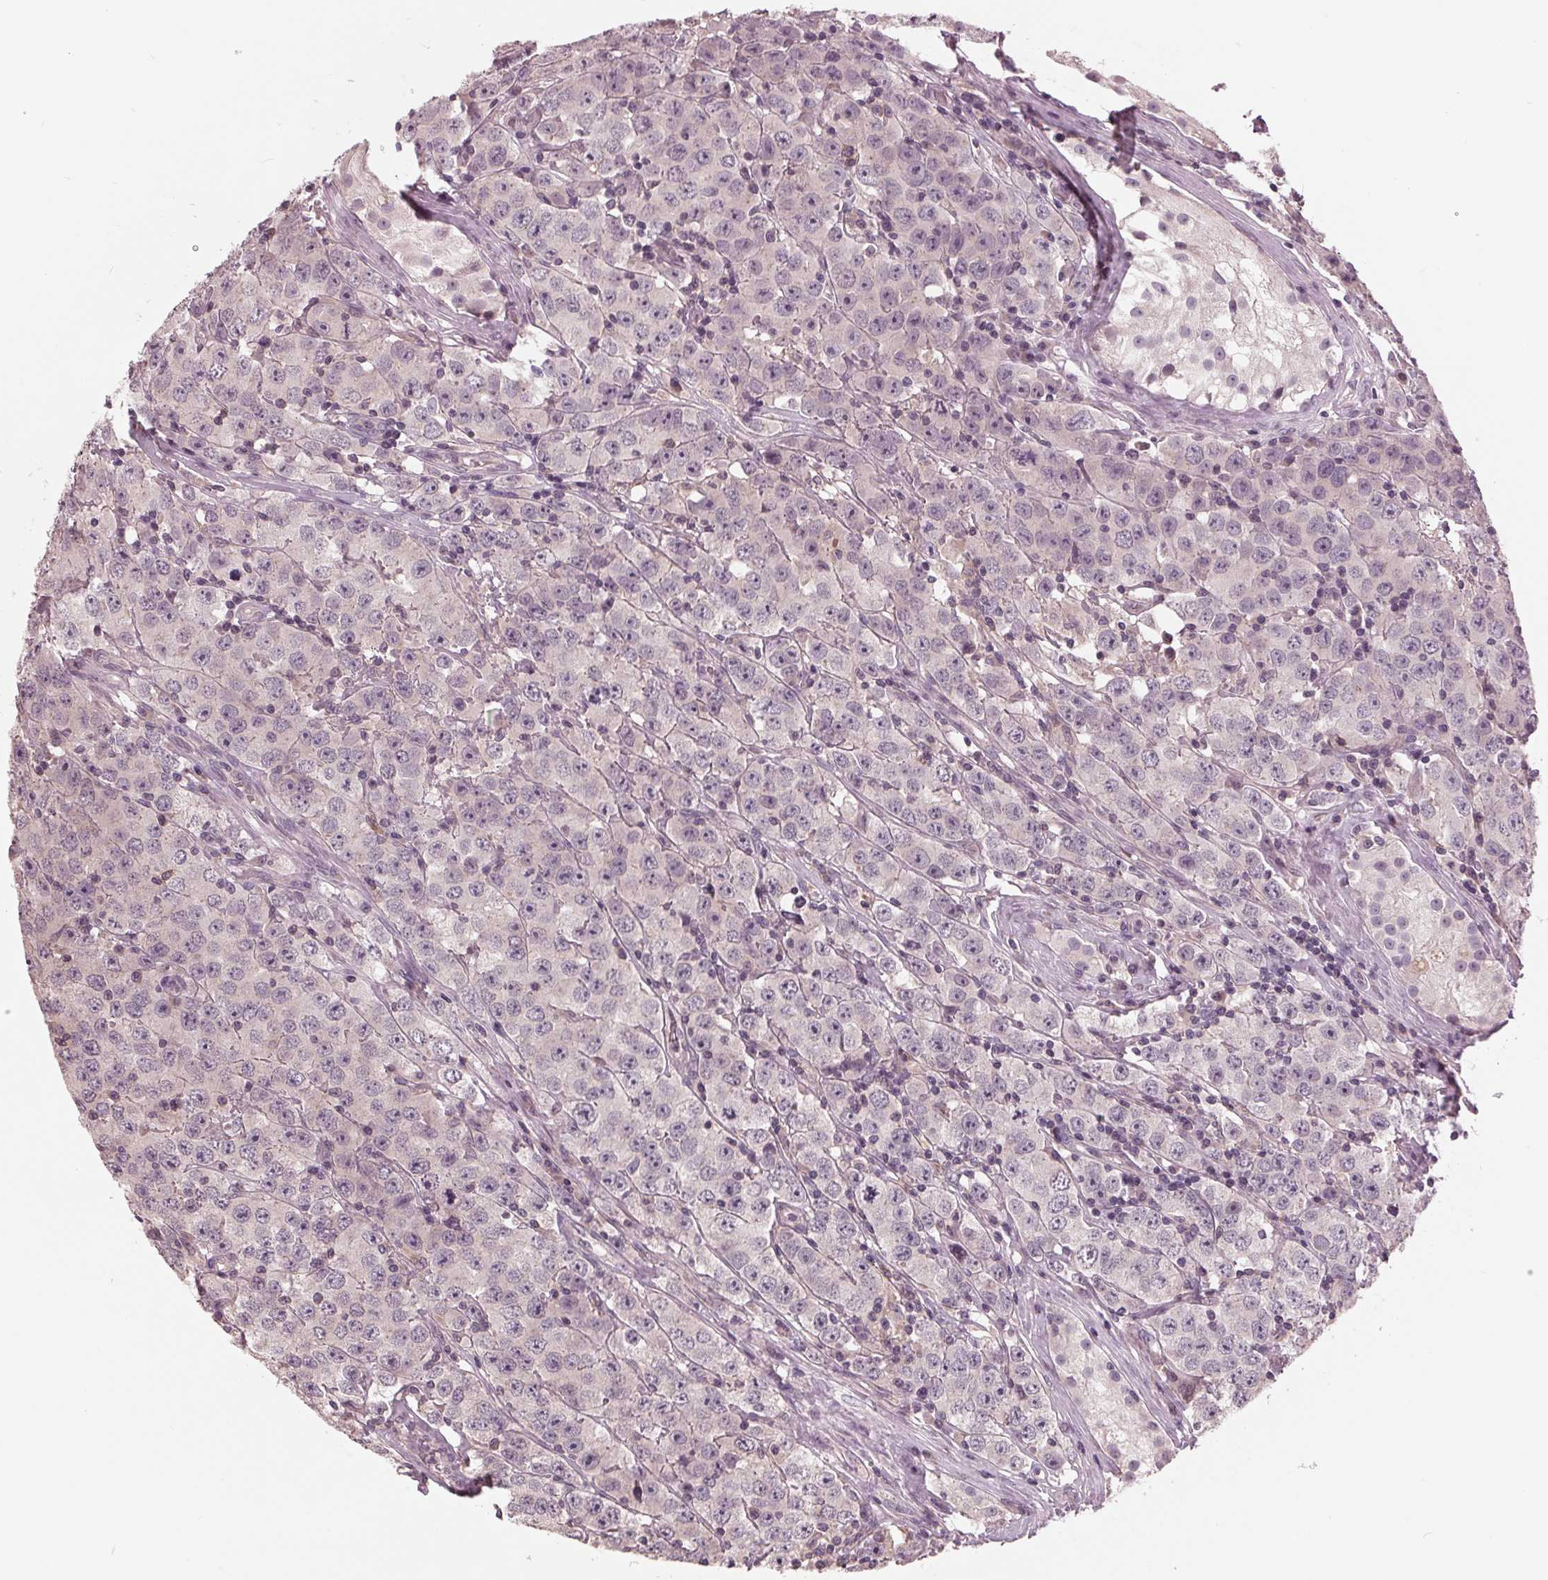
{"staining": {"intensity": "negative", "quantity": "none", "location": "none"}, "tissue": "testis cancer", "cell_type": "Tumor cells", "image_type": "cancer", "snomed": [{"axis": "morphology", "description": "Seminoma, NOS"}, {"axis": "topography", "description": "Testis"}], "caption": "The IHC micrograph has no significant staining in tumor cells of seminoma (testis) tissue.", "gene": "SIGLEC6", "patient": {"sex": "male", "age": 52}}